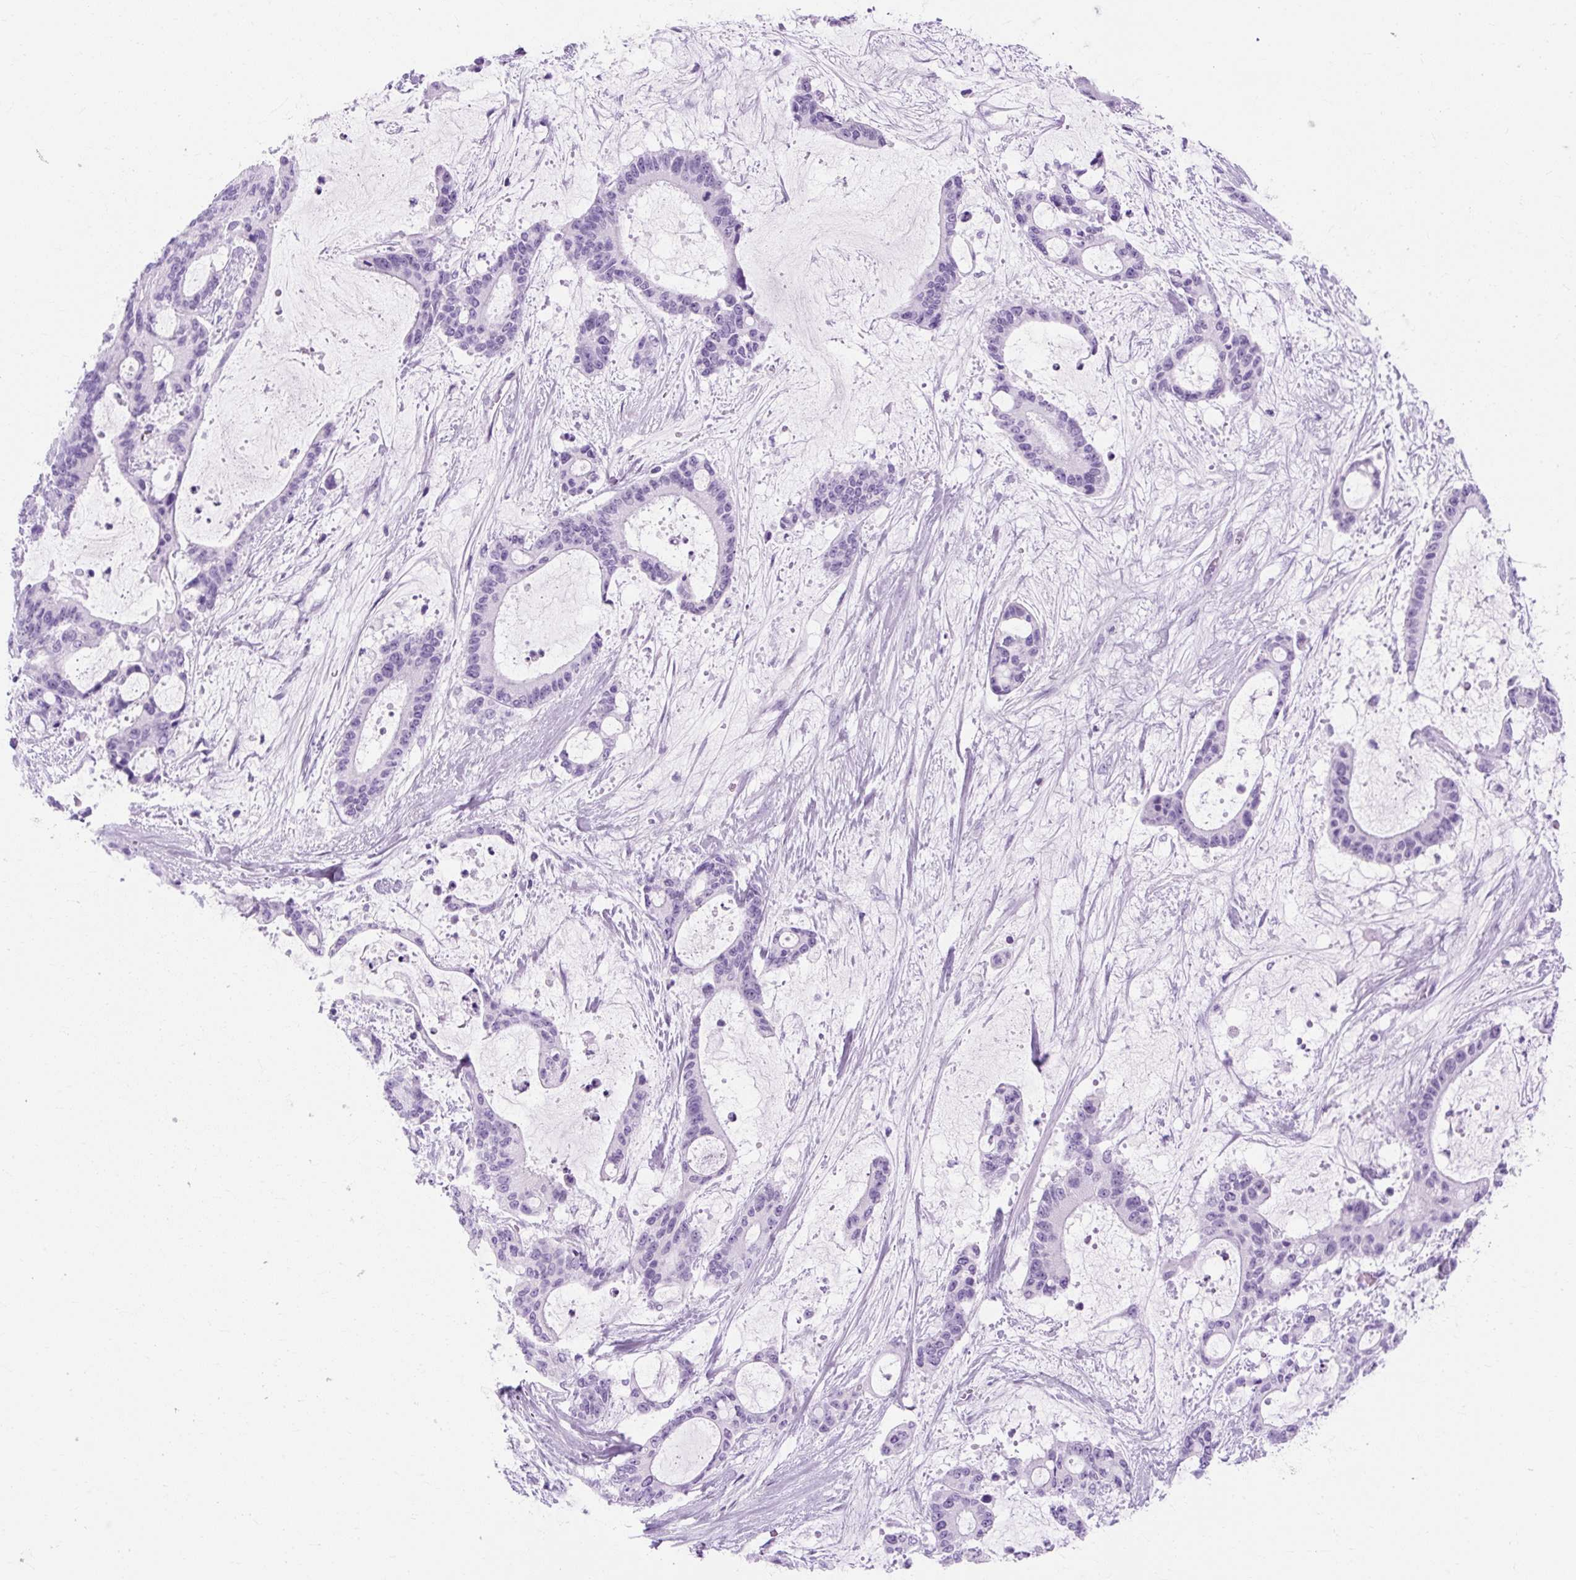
{"staining": {"intensity": "negative", "quantity": "none", "location": "none"}, "tissue": "liver cancer", "cell_type": "Tumor cells", "image_type": "cancer", "snomed": [{"axis": "morphology", "description": "Normal tissue, NOS"}, {"axis": "morphology", "description": "Cholangiocarcinoma"}, {"axis": "topography", "description": "Liver"}, {"axis": "topography", "description": "Peripheral nerve tissue"}], "caption": "A histopathology image of cholangiocarcinoma (liver) stained for a protein reveals no brown staining in tumor cells.", "gene": "TMEM89", "patient": {"sex": "female", "age": 73}}